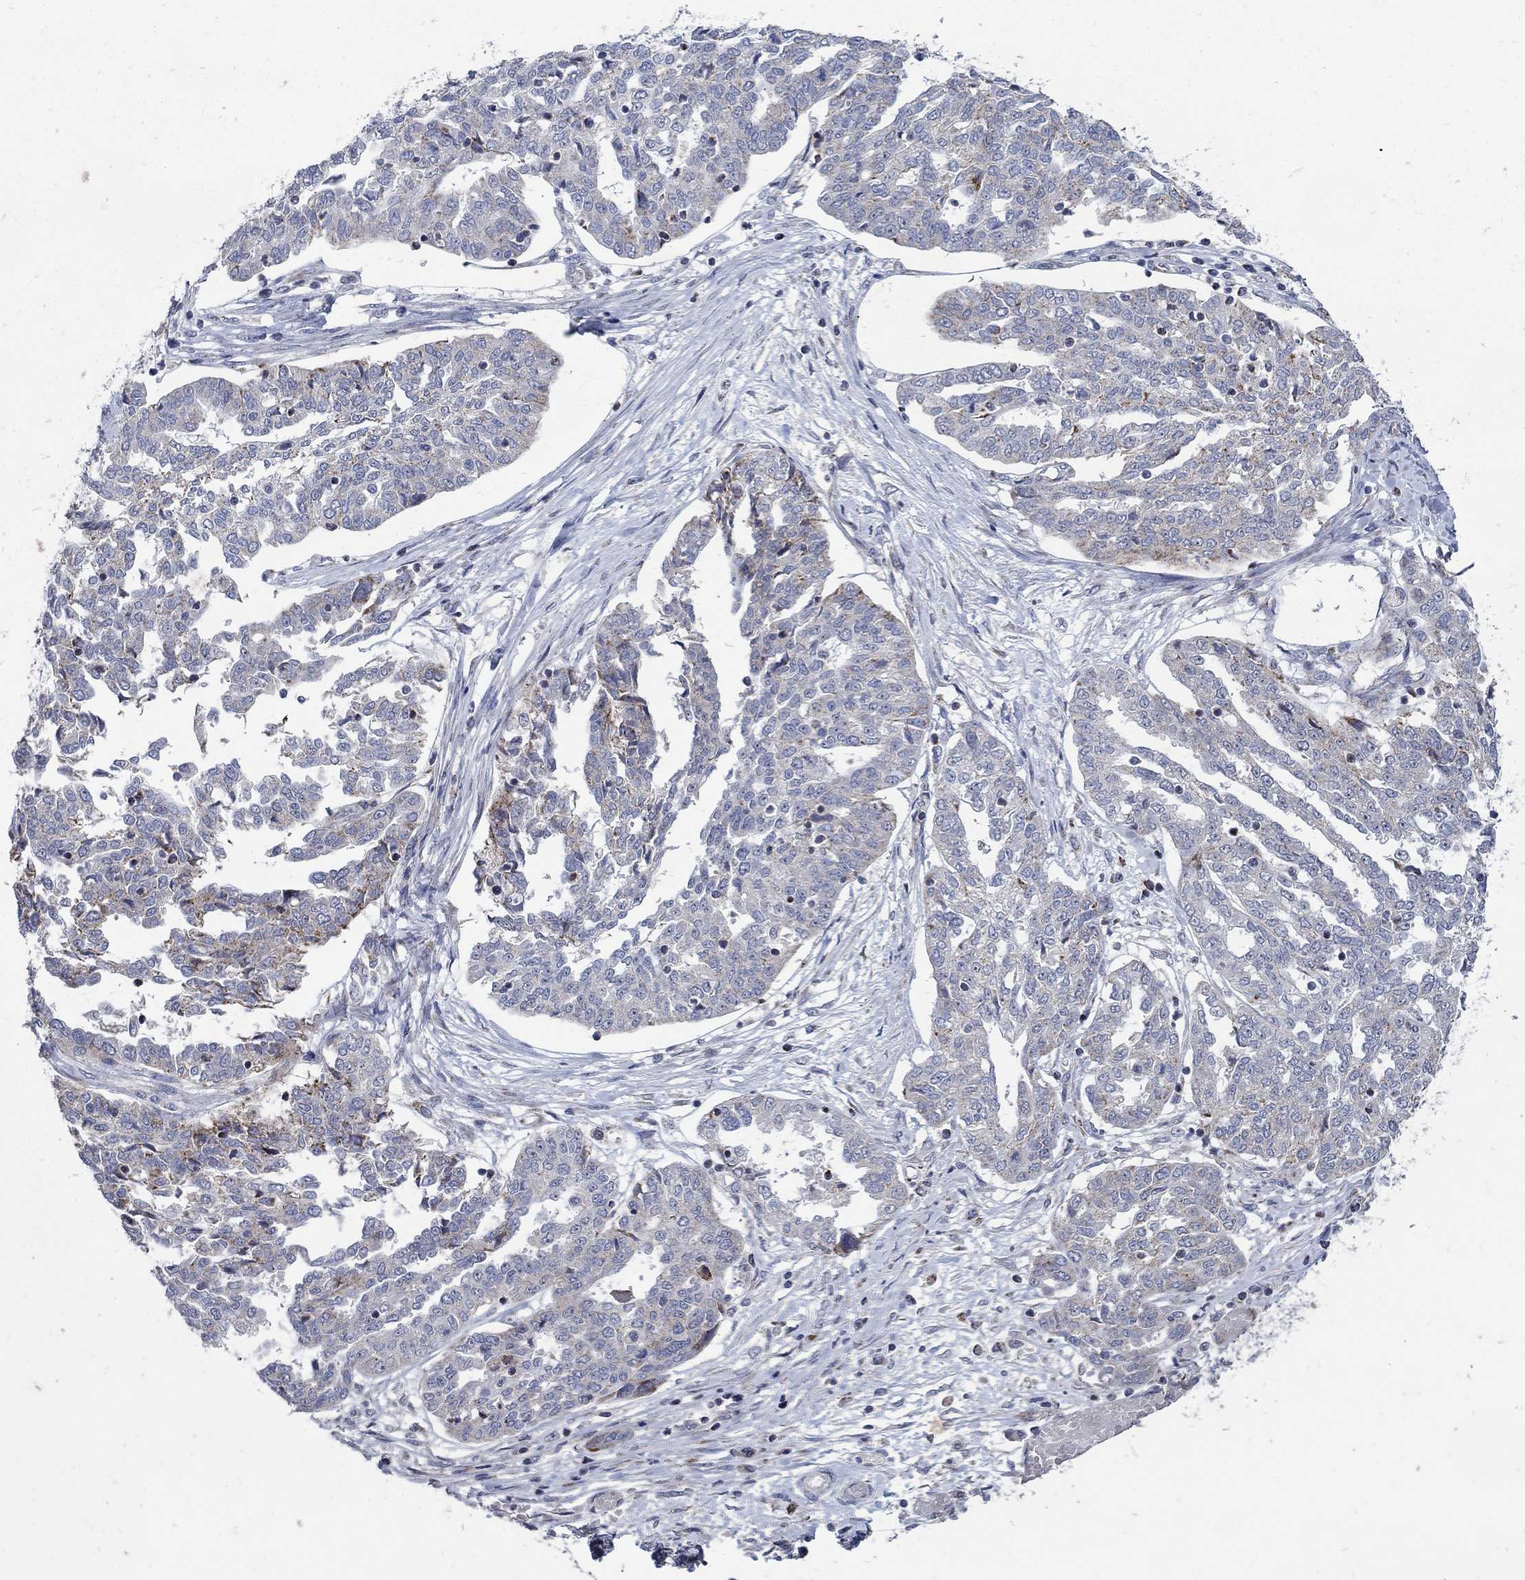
{"staining": {"intensity": "strong", "quantity": "<25%", "location": "cytoplasmic/membranous"}, "tissue": "ovarian cancer", "cell_type": "Tumor cells", "image_type": "cancer", "snomed": [{"axis": "morphology", "description": "Cystadenocarcinoma, serous, NOS"}, {"axis": "topography", "description": "Ovary"}], "caption": "Human ovarian serous cystadenocarcinoma stained with a protein marker reveals strong staining in tumor cells.", "gene": "HMX2", "patient": {"sex": "female", "age": 67}}